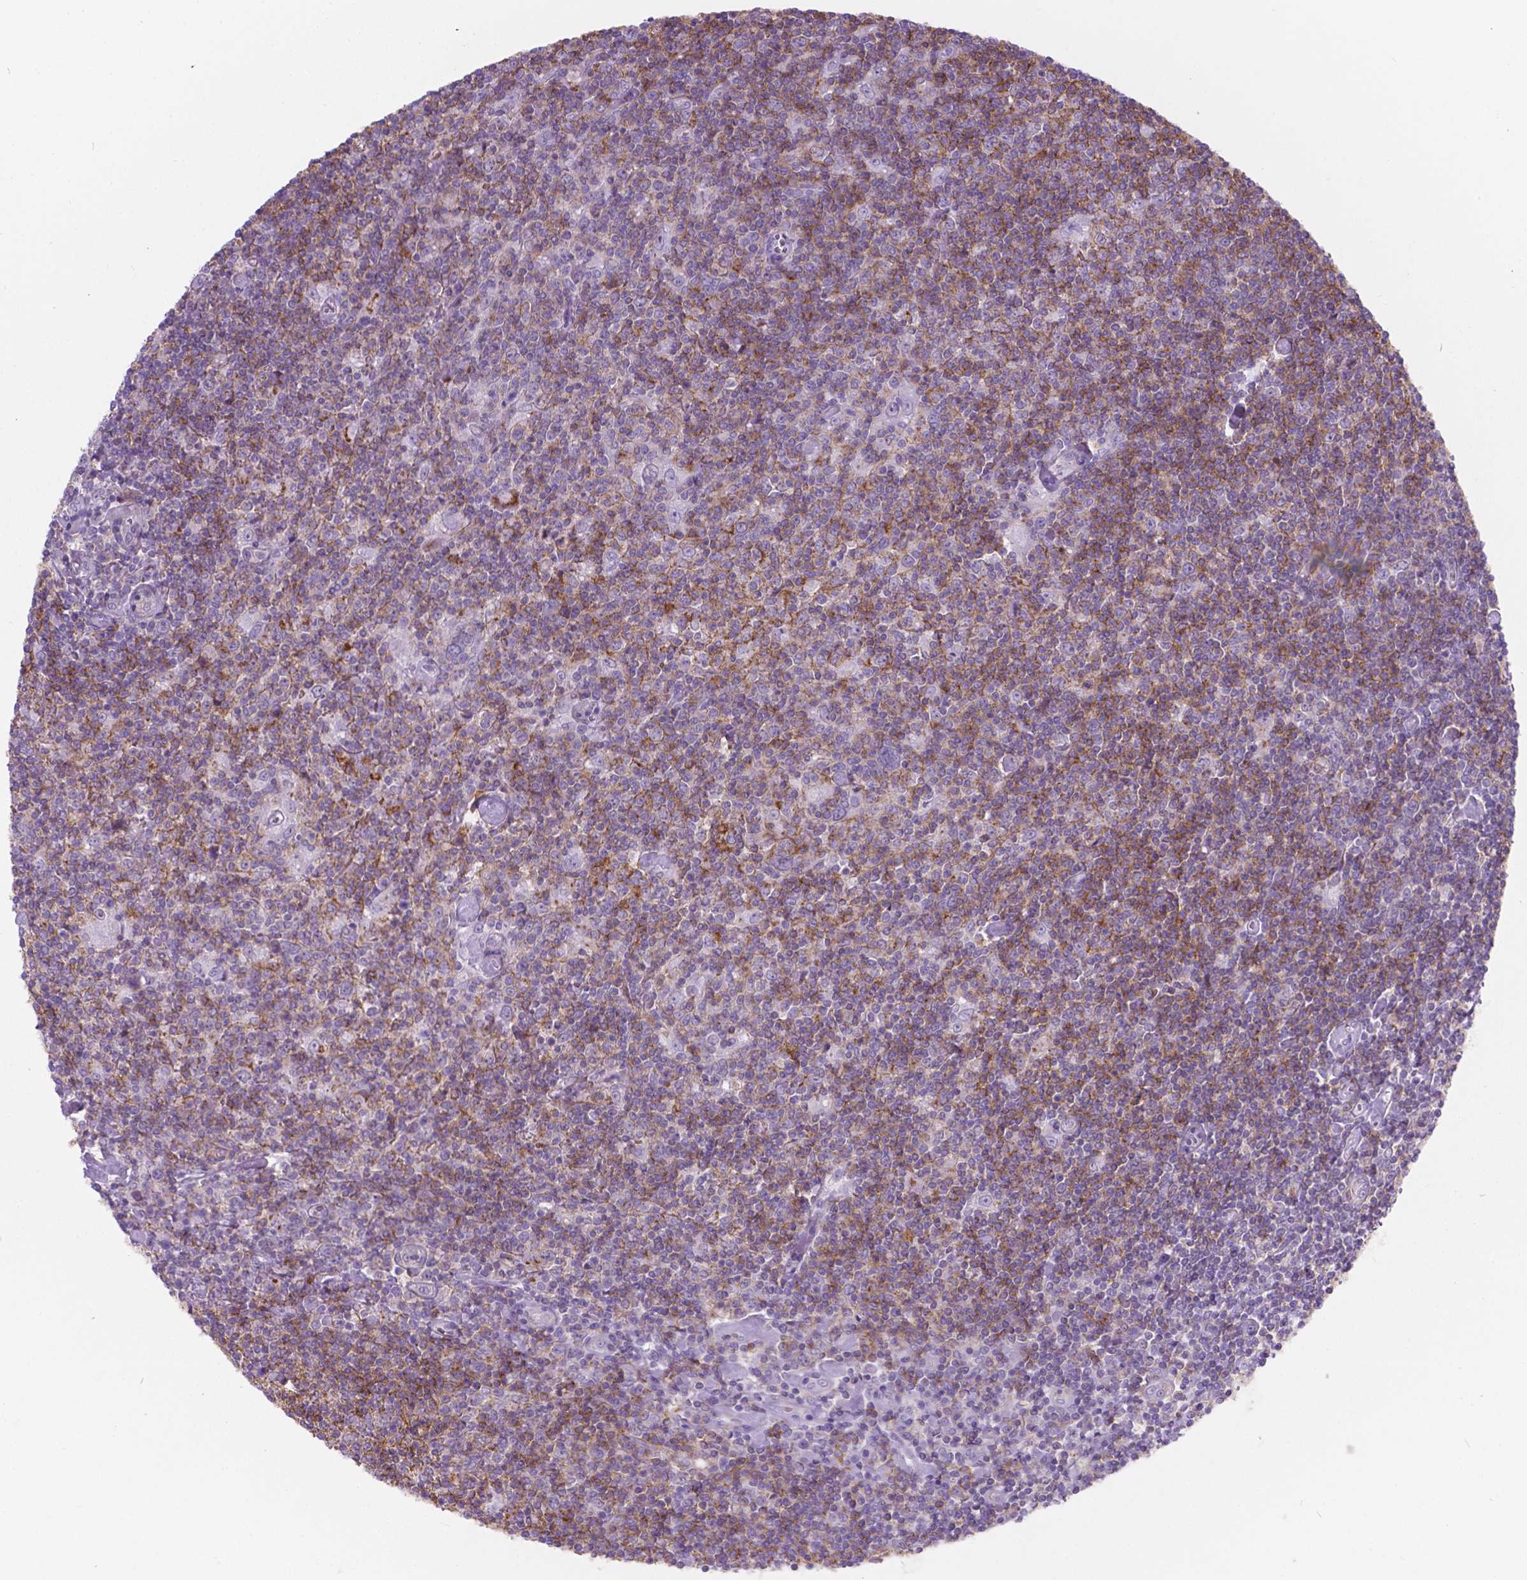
{"staining": {"intensity": "negative", "quantity": "none", "location": "none"}, "tissue": "lymphoma", "cell_type": "Tumor cells", "image_type": "cancer", "snomed": [{"axis": "morphology", "description": "Hodgkin's disease, NOS"}, {"axis": "topography", "description": "Lymph node"}], "caption": "Hodgkin's disease stained for a protein using IHC displays no expression tumor cells.", "gene": "KIAA0040", "patient": {"sex": "male", "age": 40}}